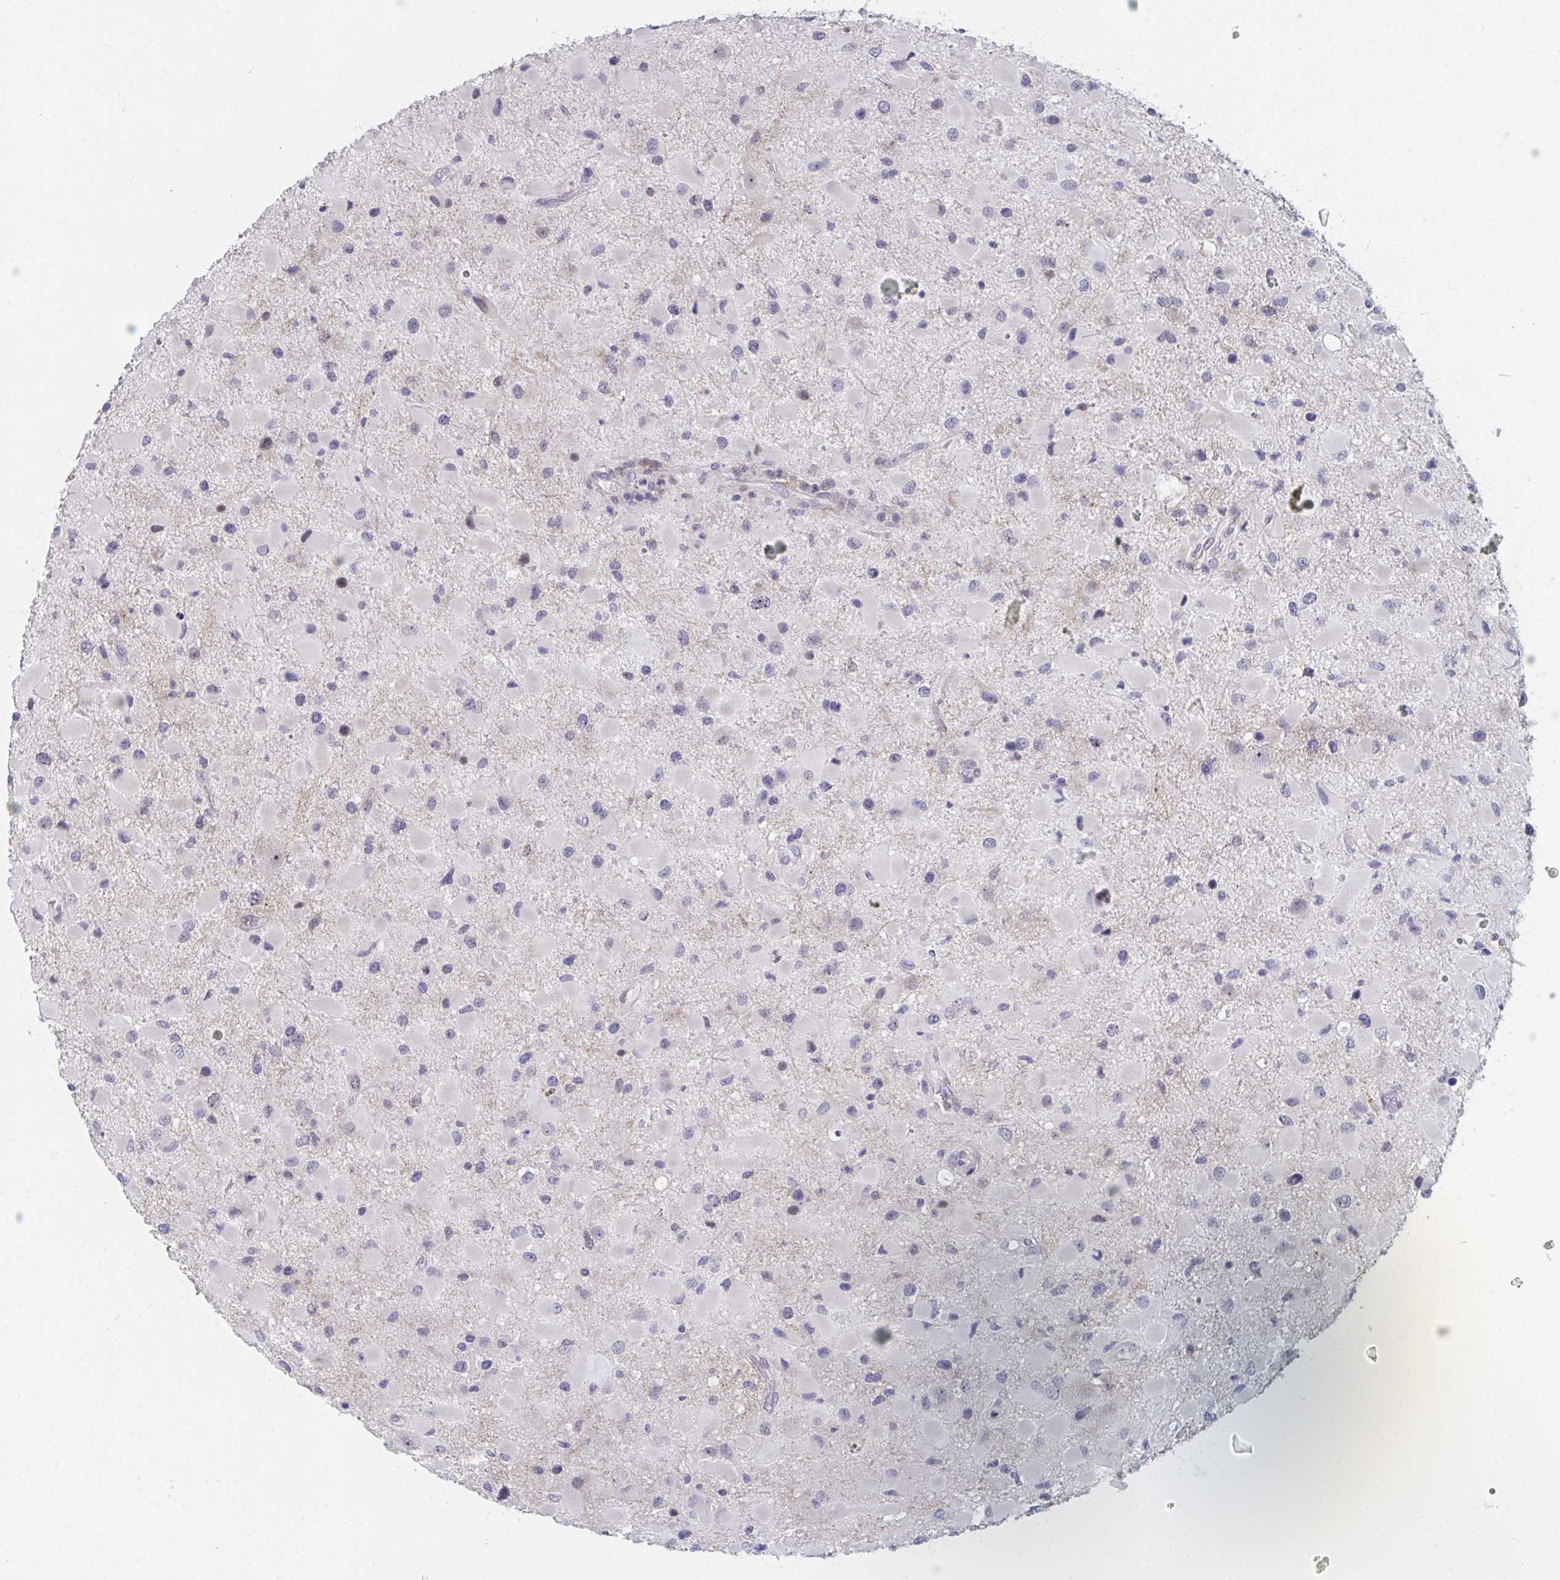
{"staining": {"intensity": "weak", "quantity": "<25%", "location": "nuclear"}, "tissue": "glioma", "cell_type": "Tumor cells", "image_type": "cancer", "snomed": [{"axis": "morphology", "description": "Glioma, malignant, Low grade"}, {"axis": "topography", "description": "Brain"}], "caption": "Tumor cells show no significant expression in malignant glioma (low-grade).", "gene": "CENPT", "patient": {"sex": "female", "age": 32}}